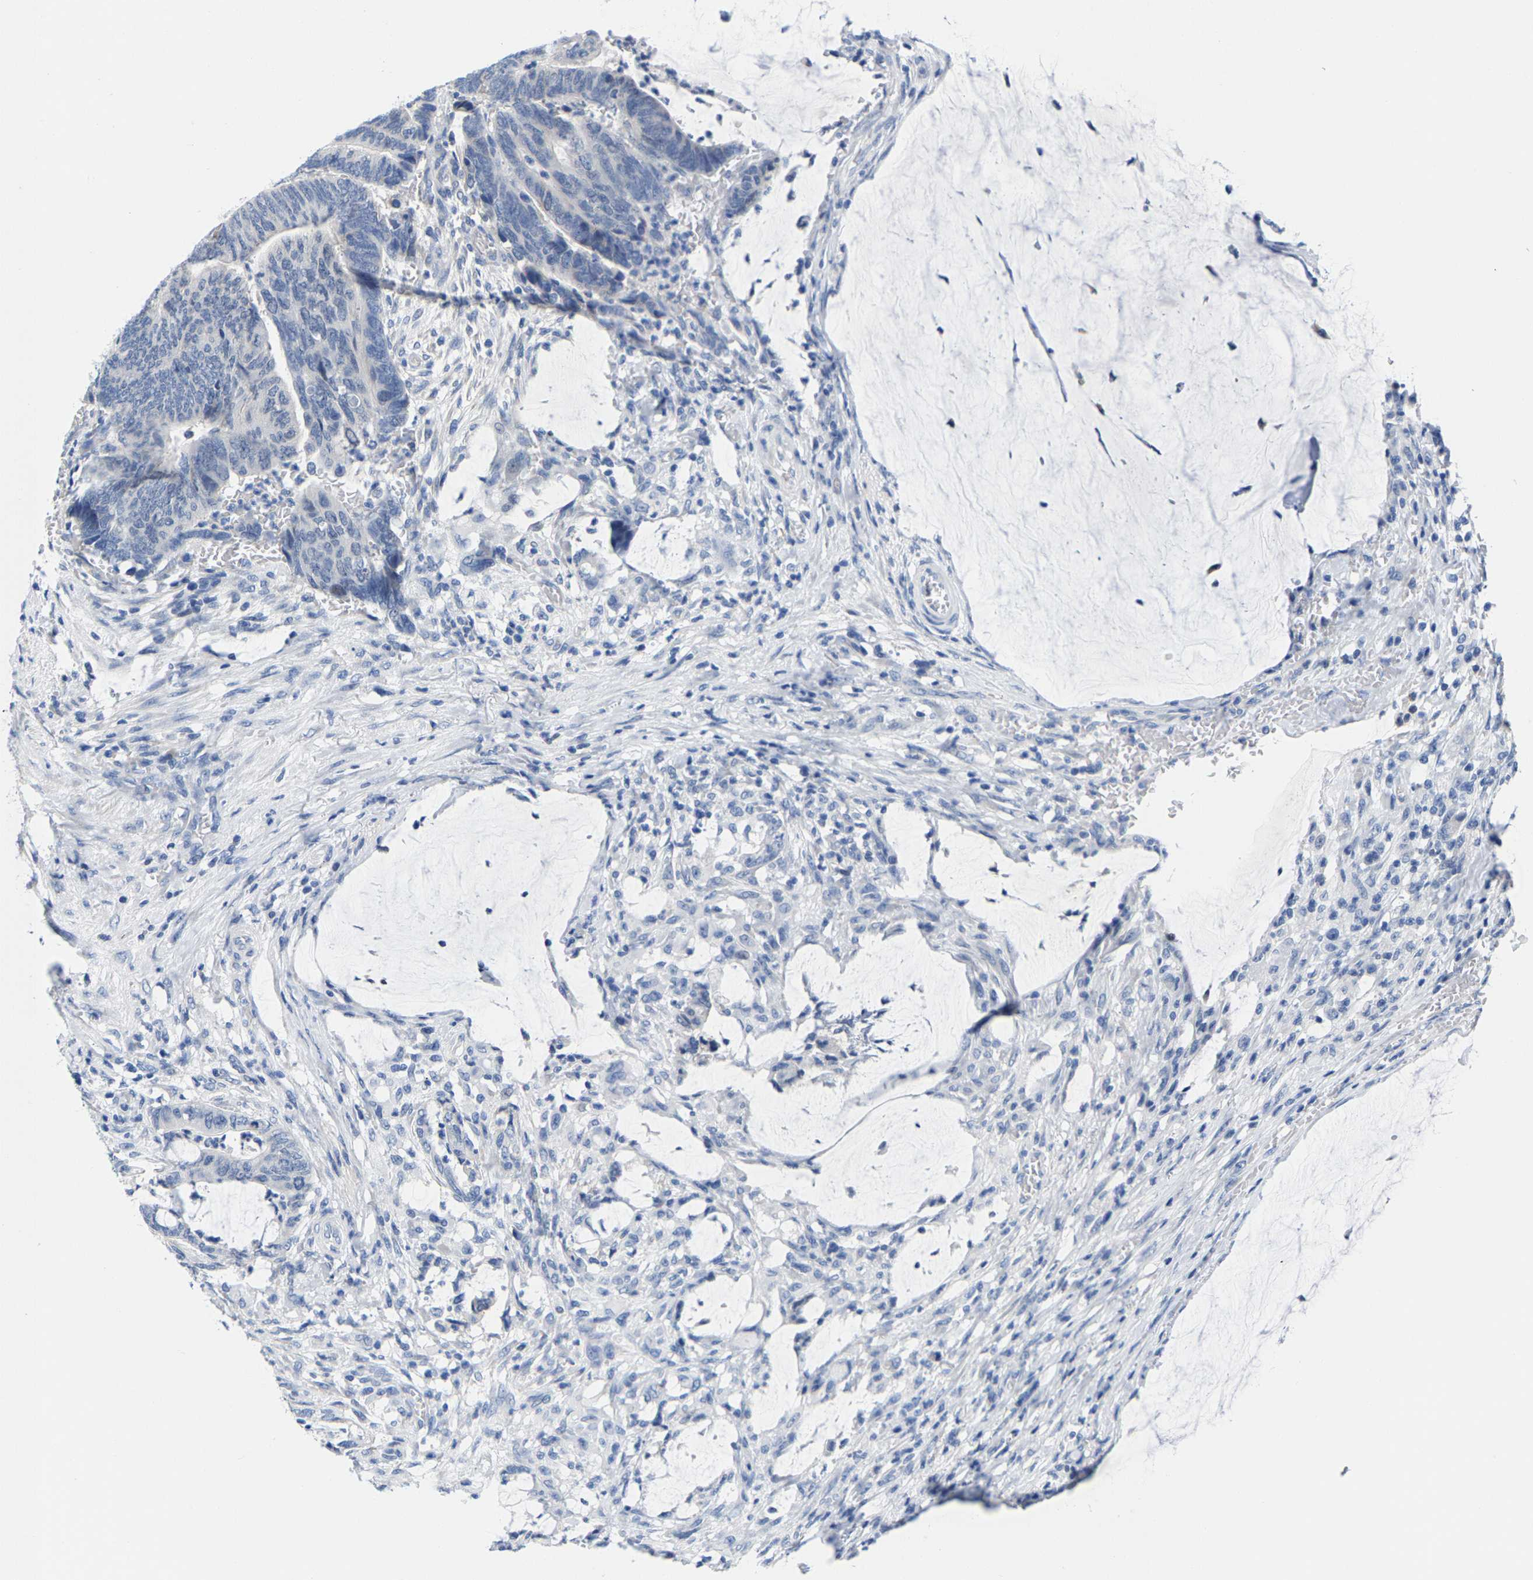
{"staining": {"intensity": "negative", "quantity": "none", "location": "none"}, "tissue": "colorectal cancer", "cell_type": "Tumor cells", "image_type": "cancer", "snomed": [{"axis": "morphology", "description": "Normal tissue, NOS"}, {"axis": "morphology", "description": "Adenocarcinoma, NOS"}, {"axis": "topography", "description": "Rectum"}, {"axis": "topography", "description": "Peripheral nerve tissue"}], "caption": "IHC of colorectal adenocarcinoma demonstrates no expression in tumor cells.", "gene": "KLHL1", "patient": {"sex": "male", "age": 92}}